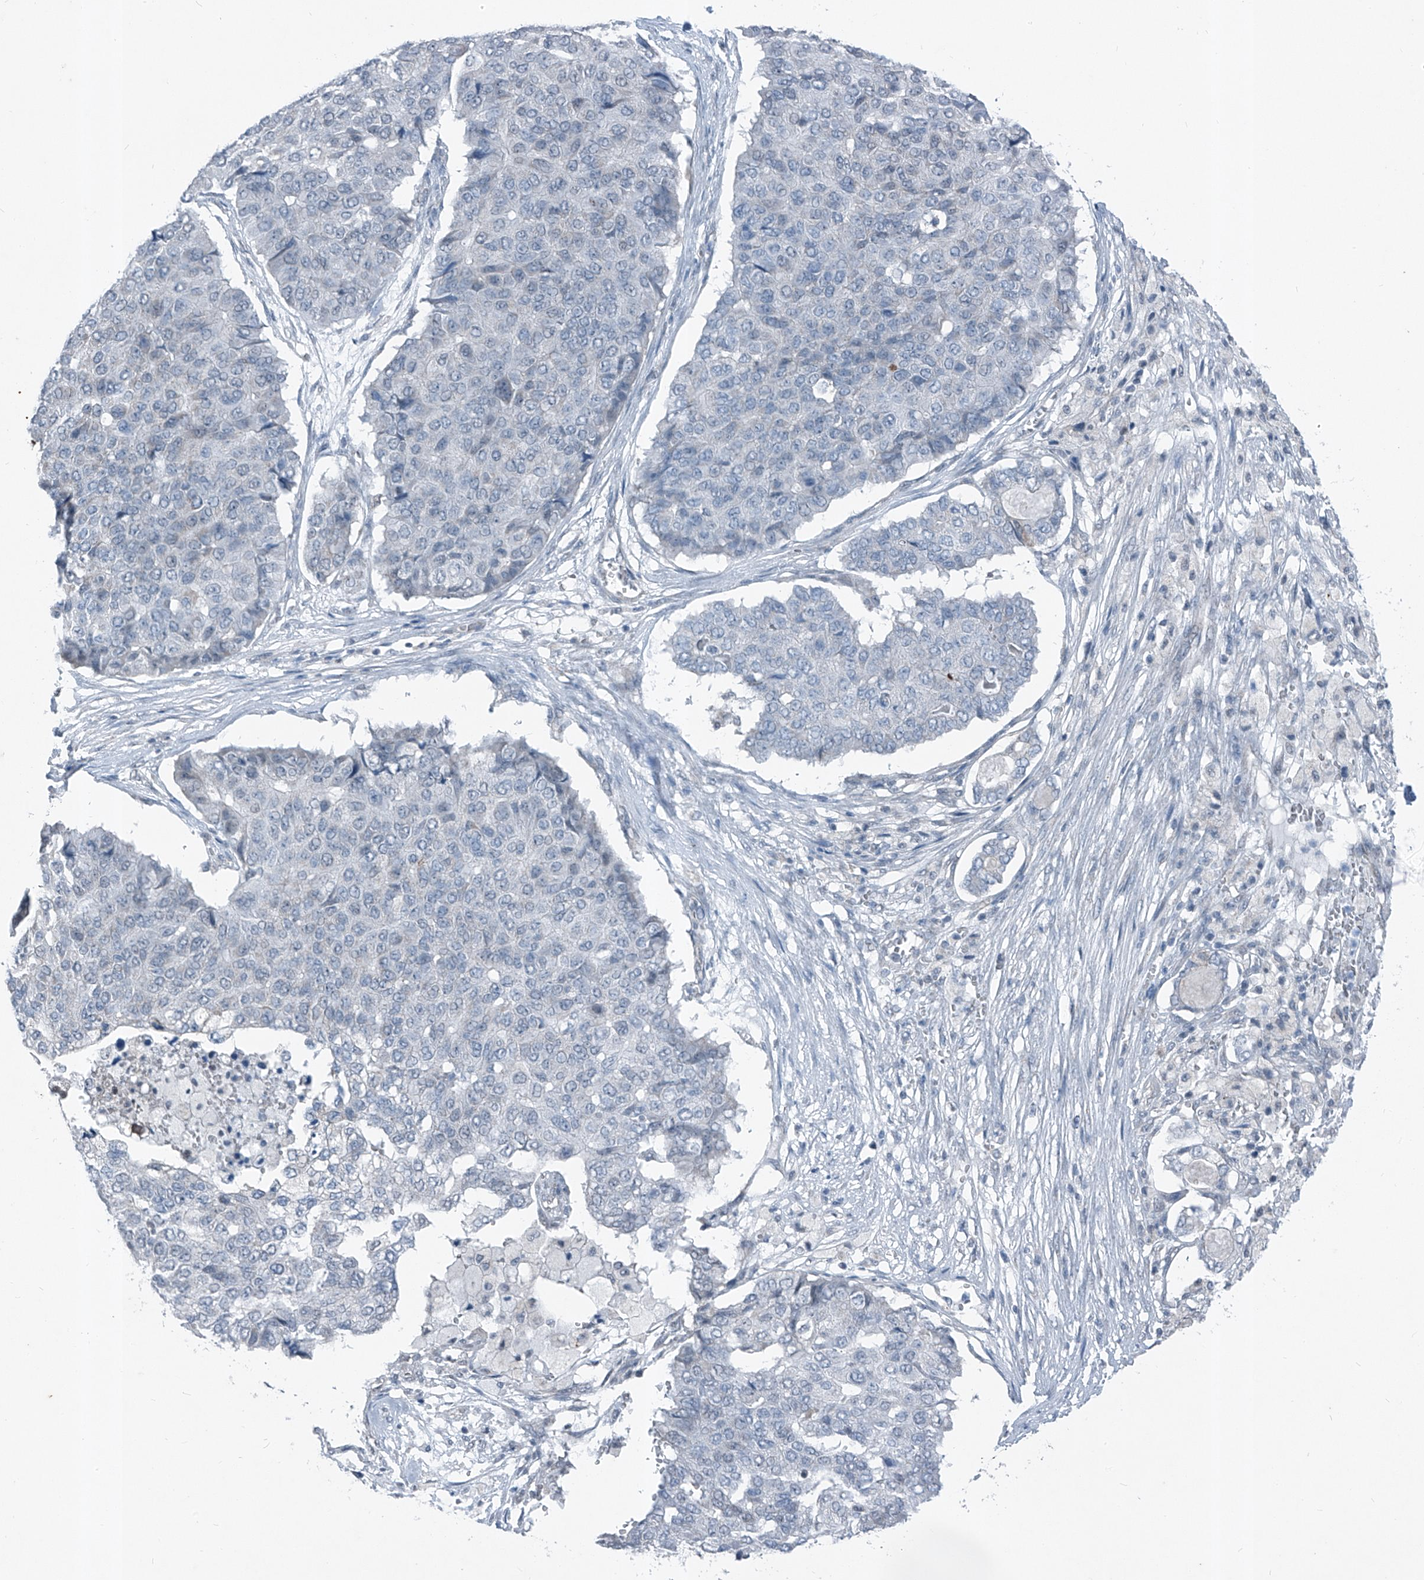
{"staining": {"intensity": "negative", "quantity": "none", "location": "none"}, "tissue": "pancreatic cancer", "cell_type": "Tumor cells", "image_type": "cancer", "snomed": [{"axis": "morphology", "description": "Adenocarcinoma, NOS"}, {"axis": "topography", "description": "Pancreas"}], "caption": "Protein analysis of pancreatic adenocarcinoma reveals no significant positivity in tumor cells.", "gene": "DYRK1B", "patient": {"sex": "male", "age": 50}}